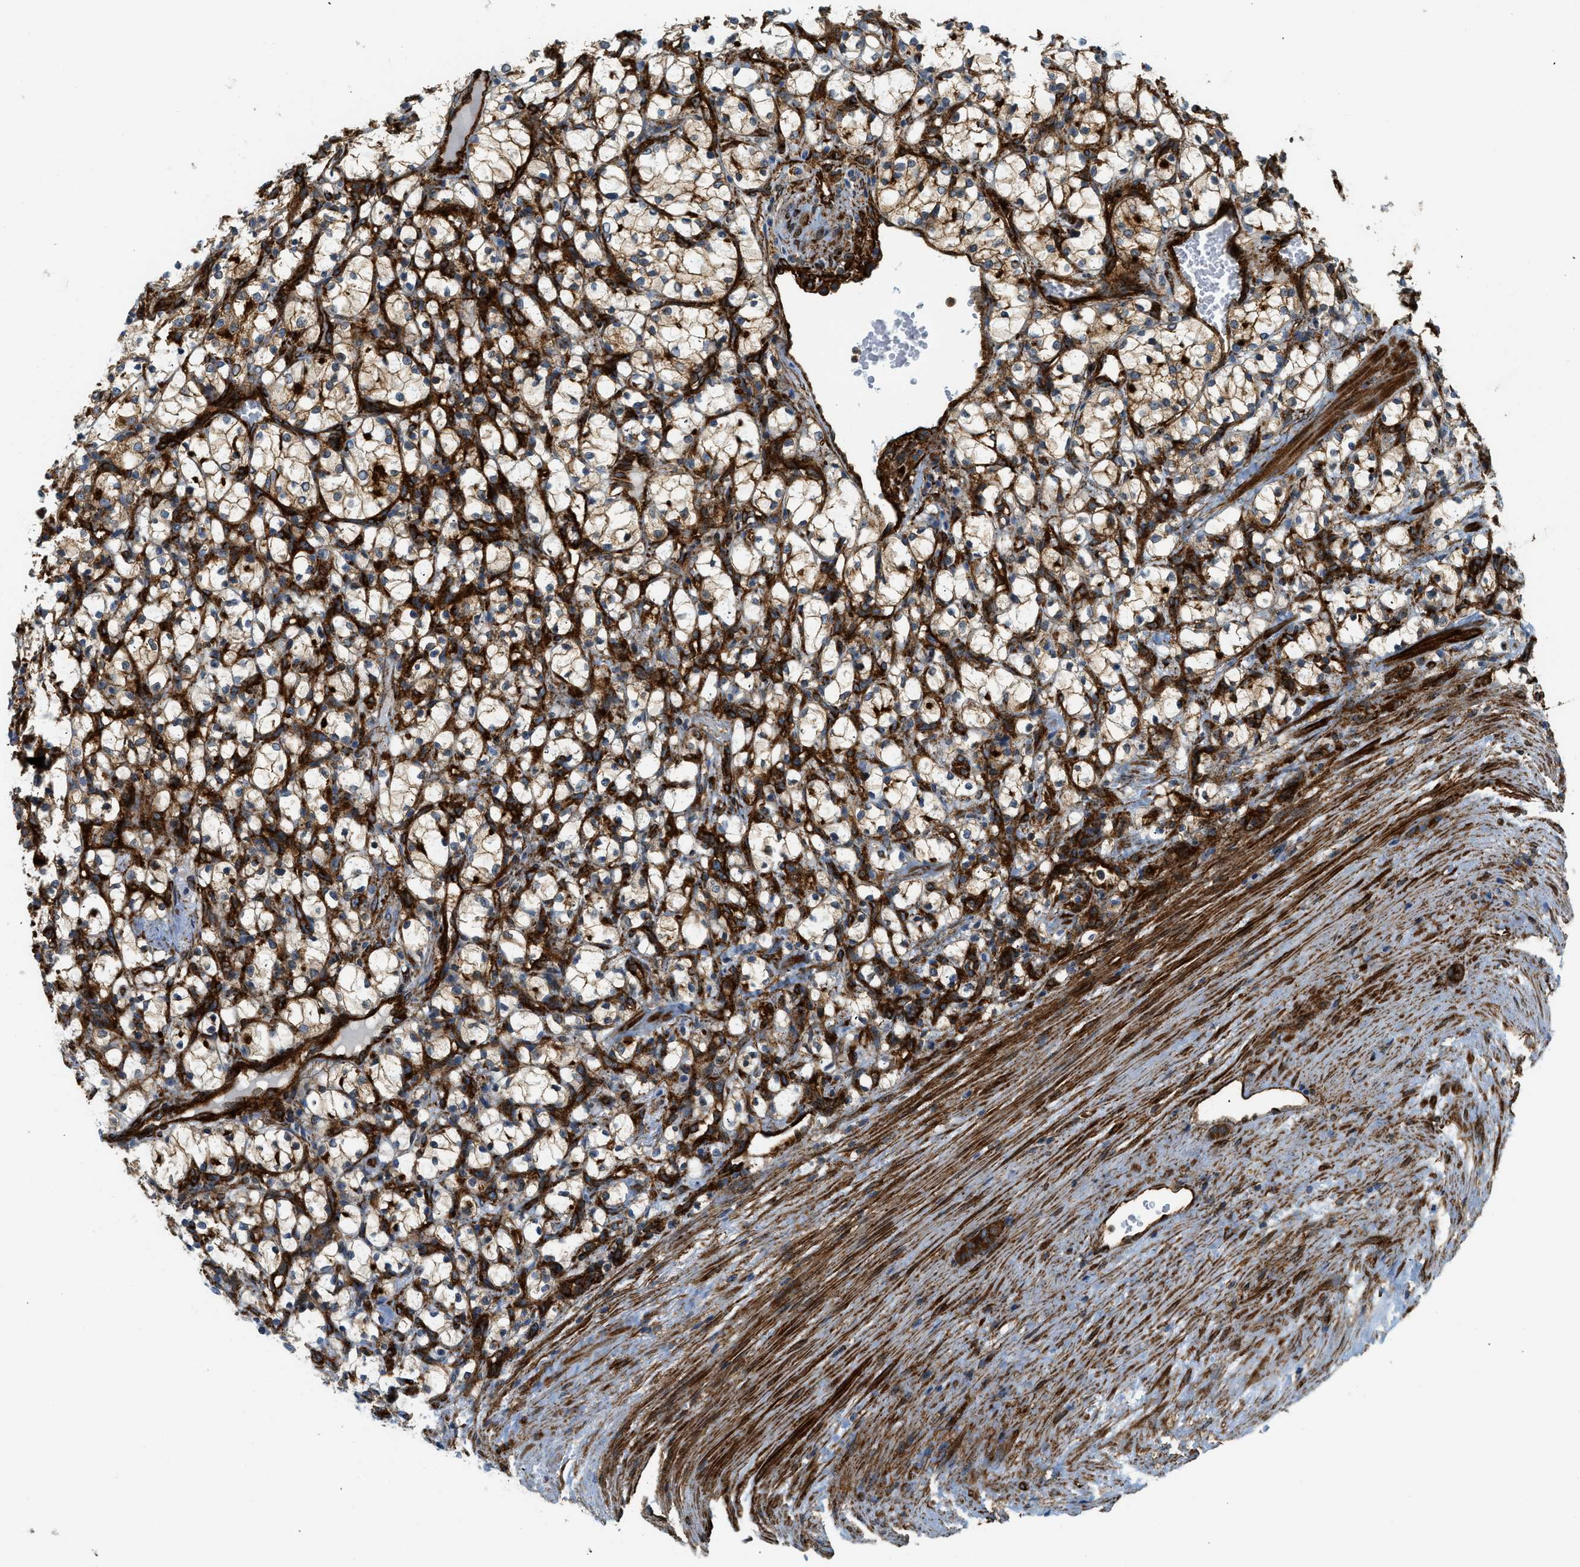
{"staining": {"intensity": "moderate", "quantity": "25%-75%", "location": "cytoplasmic/membranous"}, "tissue": "renal cancer", "cell_type": "Tumor cells", "image_type": "cancer", "snomed": [{"axis": "morphology", "description": "Adenocarcinoma, NOS"}, {"axis": "topography", "description": "Kidney"}], "caption": "Protein staining shows moderate cytoplasmic/membranous positivity in about 25%-75% of tumor cells in adenocarcinoma (renal). (Stains: DAB in brown, nuclei in blue, Microscopy: brightfield microscopy at high magnification).", "gene": "HIP1", "patient": {"sex": "female", "age": 69}}